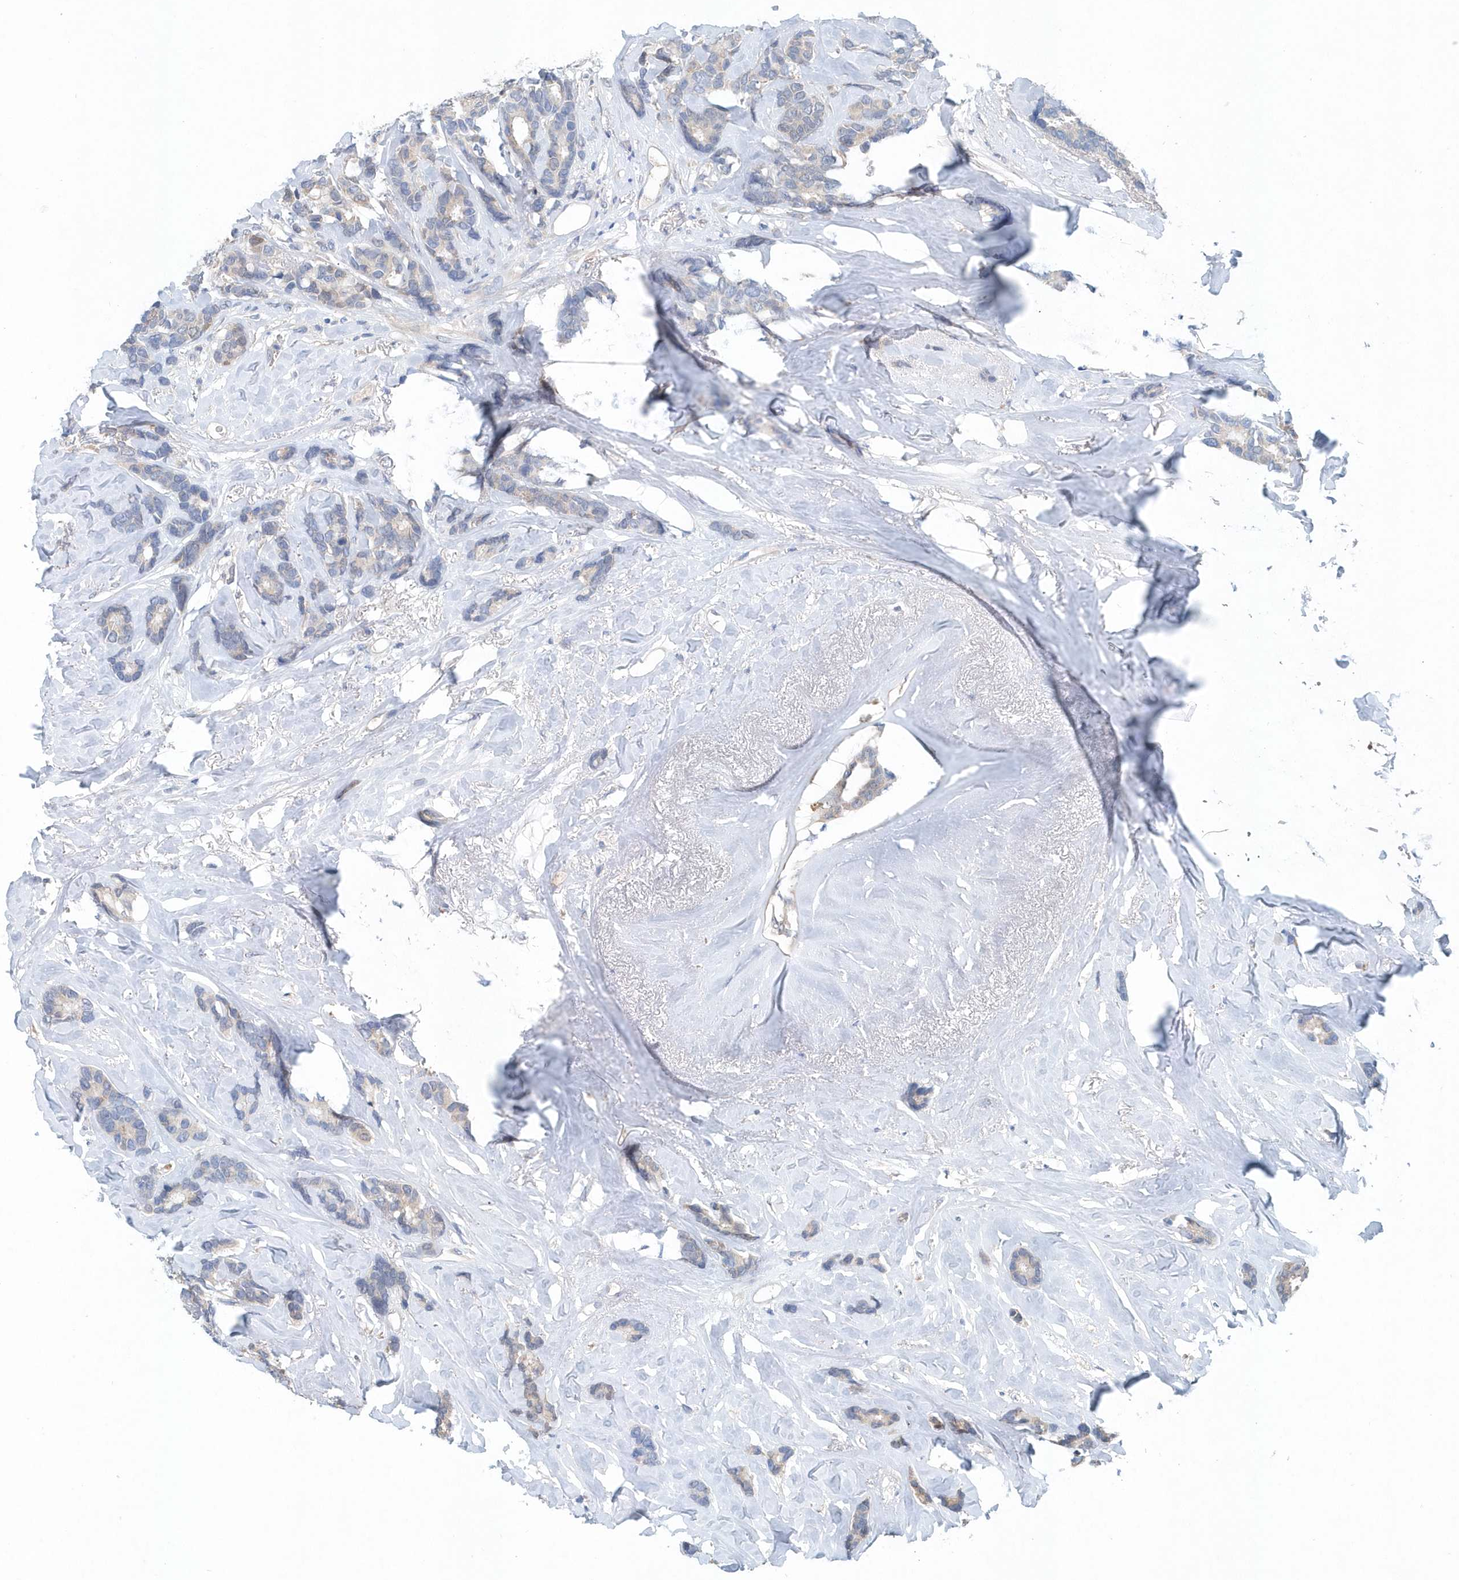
{"staining": {"intensity": "negative", "quantity": "none", "location": "none"}, "tissue": "breast cancer", "cell_type": "Tumor cells", "image_type": "cancer", "snomed": [{"axis": "morphology", "description": "Duct carcinoma"}, {"axis": "topography", "description": "Breast"}], "caption": "Immunohistochemistry of human breast cancer demonstrates no expression in tumor cells.", "gene": "PFN2", "patient": {"sex": "female", "age": 87}}